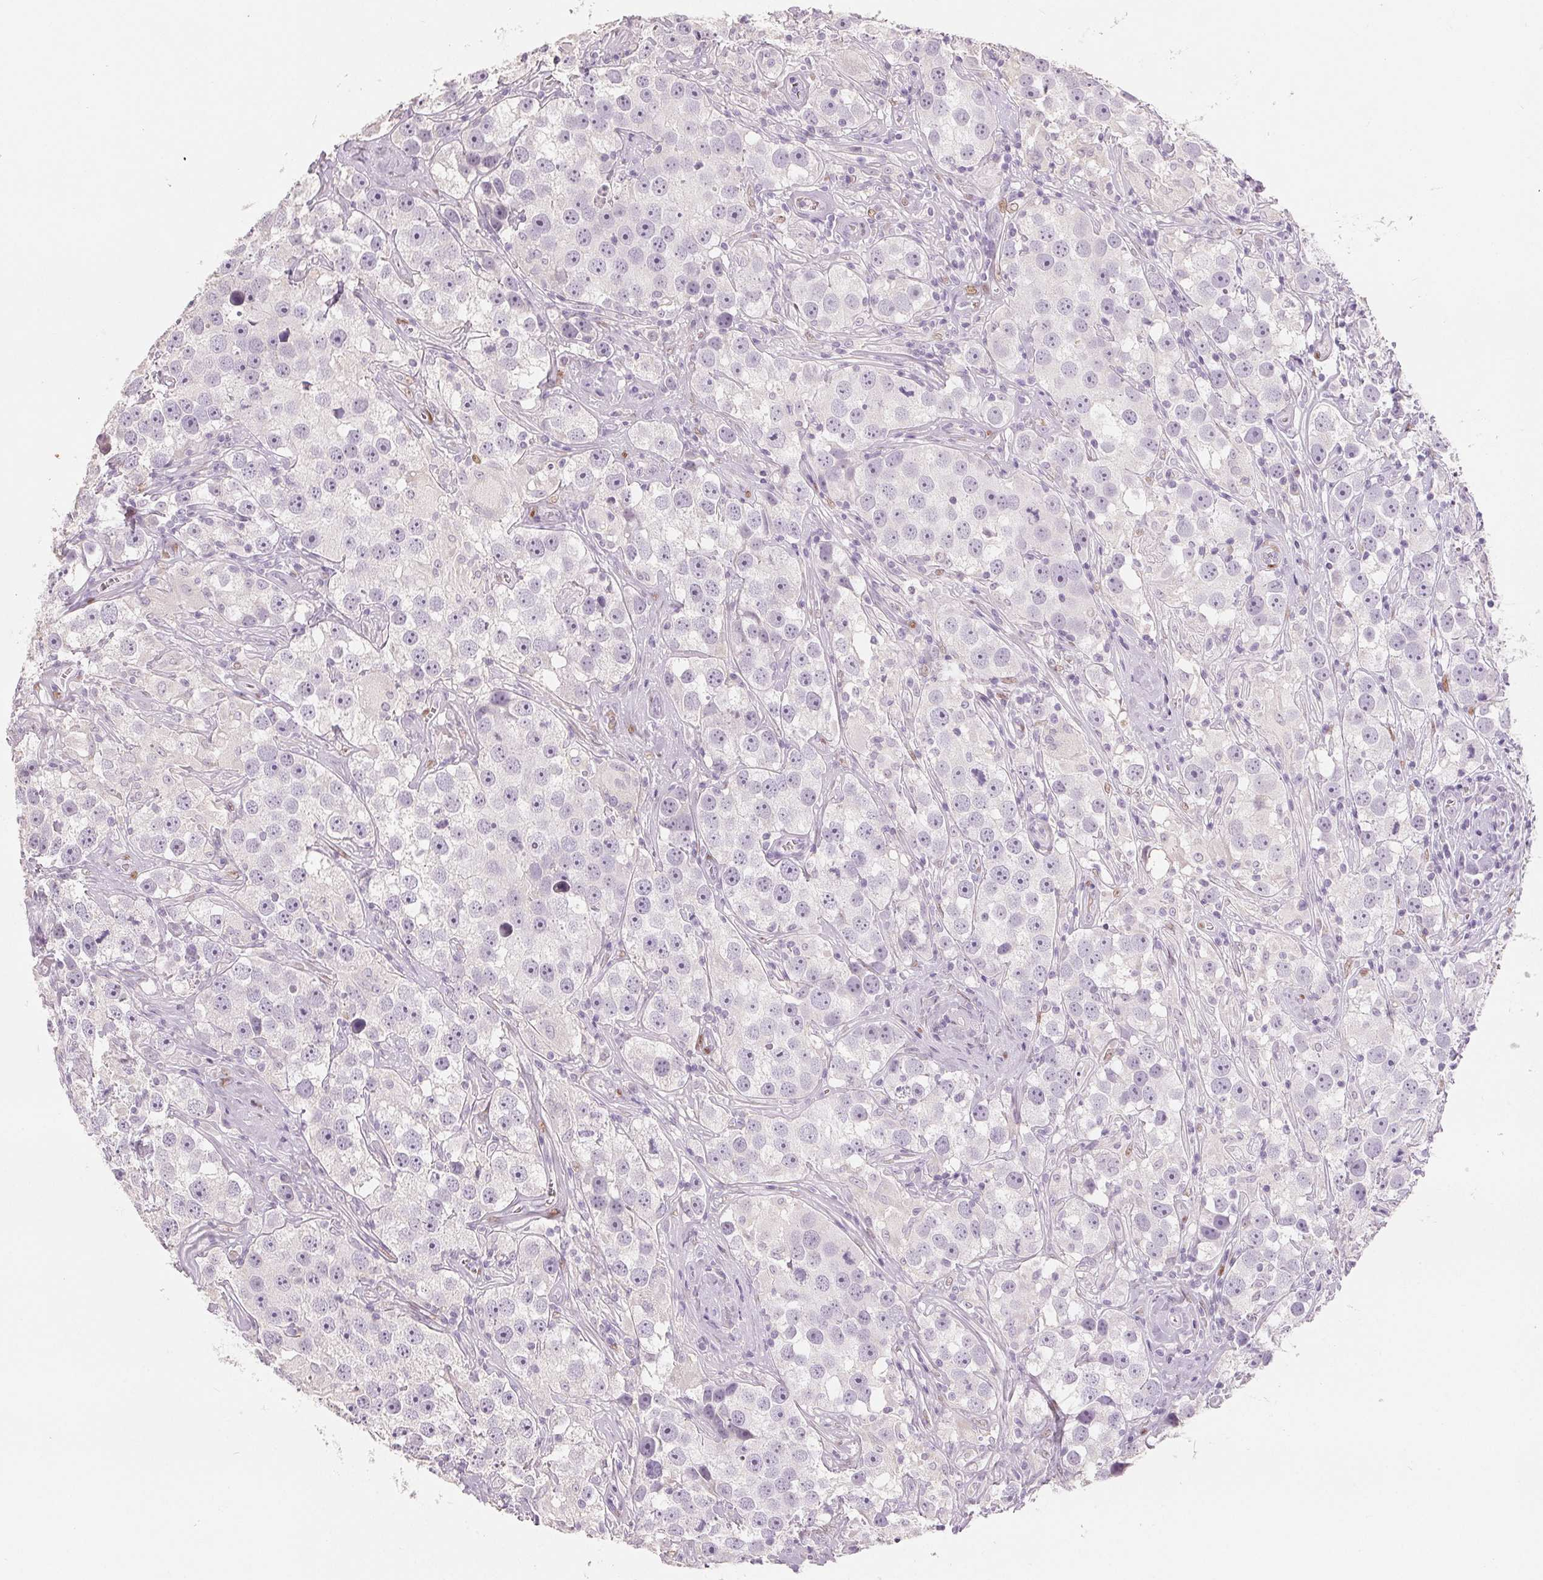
{"staining": {"intensity": "negative", "quantity": "none", "location": "none"}, "tissue": "testis cancer", "cell_type": "Tumor cells", "image_type": "cancer", "snomed": [{"axis": "morphology", "description": "Seminoma, NOS"}, {"axis": "topography", "description": "Testis"}], "caption": "Tumor cells are negative for protein expression in human testis seminoma. (DAB IHC with hematoxylin counter stain).", "gene": "SMARCD3", "patient": {"sex": "male", "age": 49}}